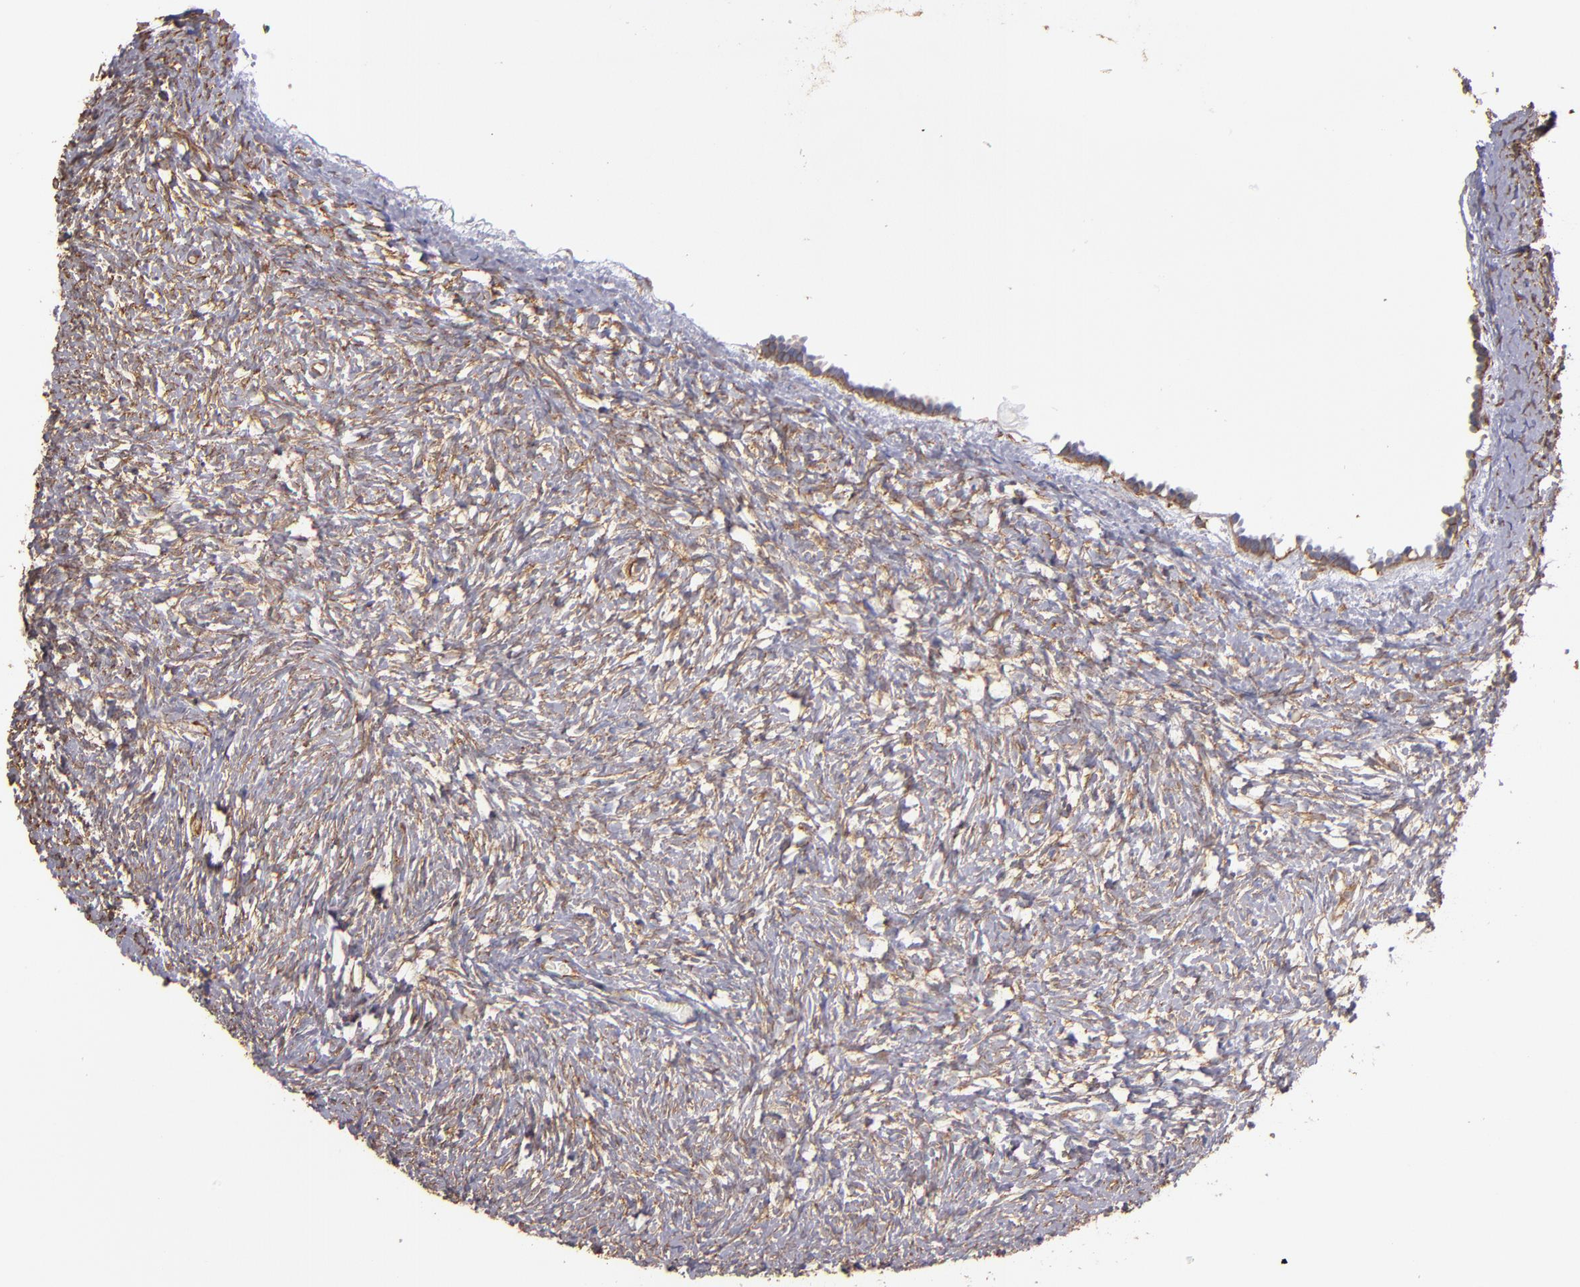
{"staining": {"intensity": "moderate", "quantity": "25%-75%", "location": "cytoplasmic/membranous"}, "tissue": "ovary", "cell_type": "Ovarian stroma cells", "image_type": "normal", "snomed": [{"axis": "morphology", "description": "Normal tissue, NOS"}, {"axis": "topography", "description": "Ovary"}], "caption": "A high-resolution histopathology image shows immunohistochemistry (IHC) staining of benign ovary, which reveals moderate cytoplasmic/membranous expression in about 25%-75% of ovarian stroma cells.", "gene": "ABCC1", "patient": {"sex": "female", "age": 35}}